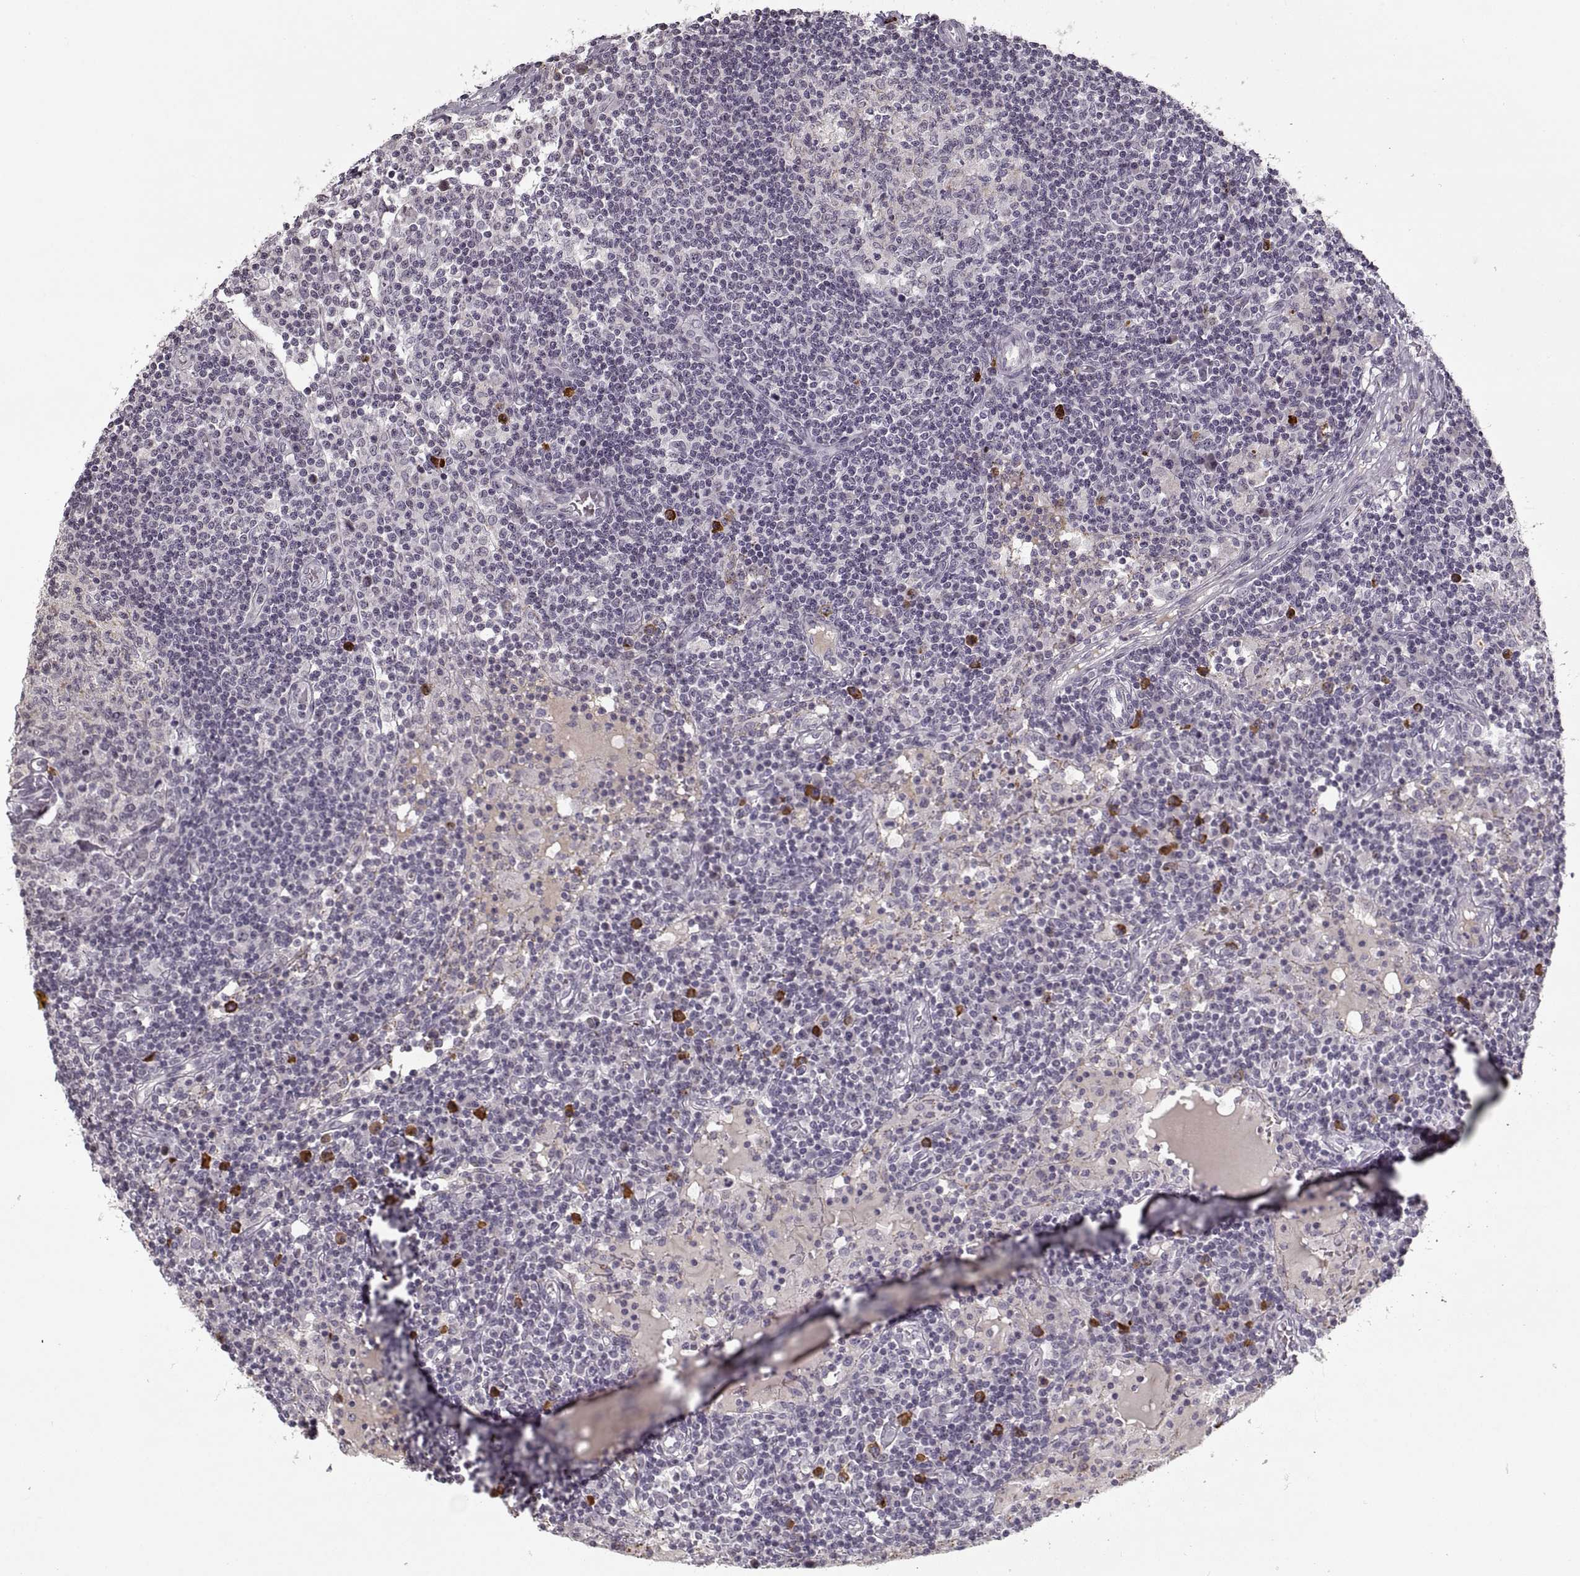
{"staining": {"intensity": "negative", "quantity": "none", "location": "none"}, "tissue": "lymph node", "cell_type": "Germinal center cells", "image_type": "normal", "snomed": [{"axis": "morphology", "description": "Normal tissue, NOS"}, {"axis": "topography", "description": "Lymph node"}], "caption": "High magnification brightfield microscopy of normal lymph node stained with DAB (brown) and counterstained with hematoxylin (blue): germinal center cells show no significant positivity.", "gene": "GAD2", "patient": {"sex": "female", "age": 72}}